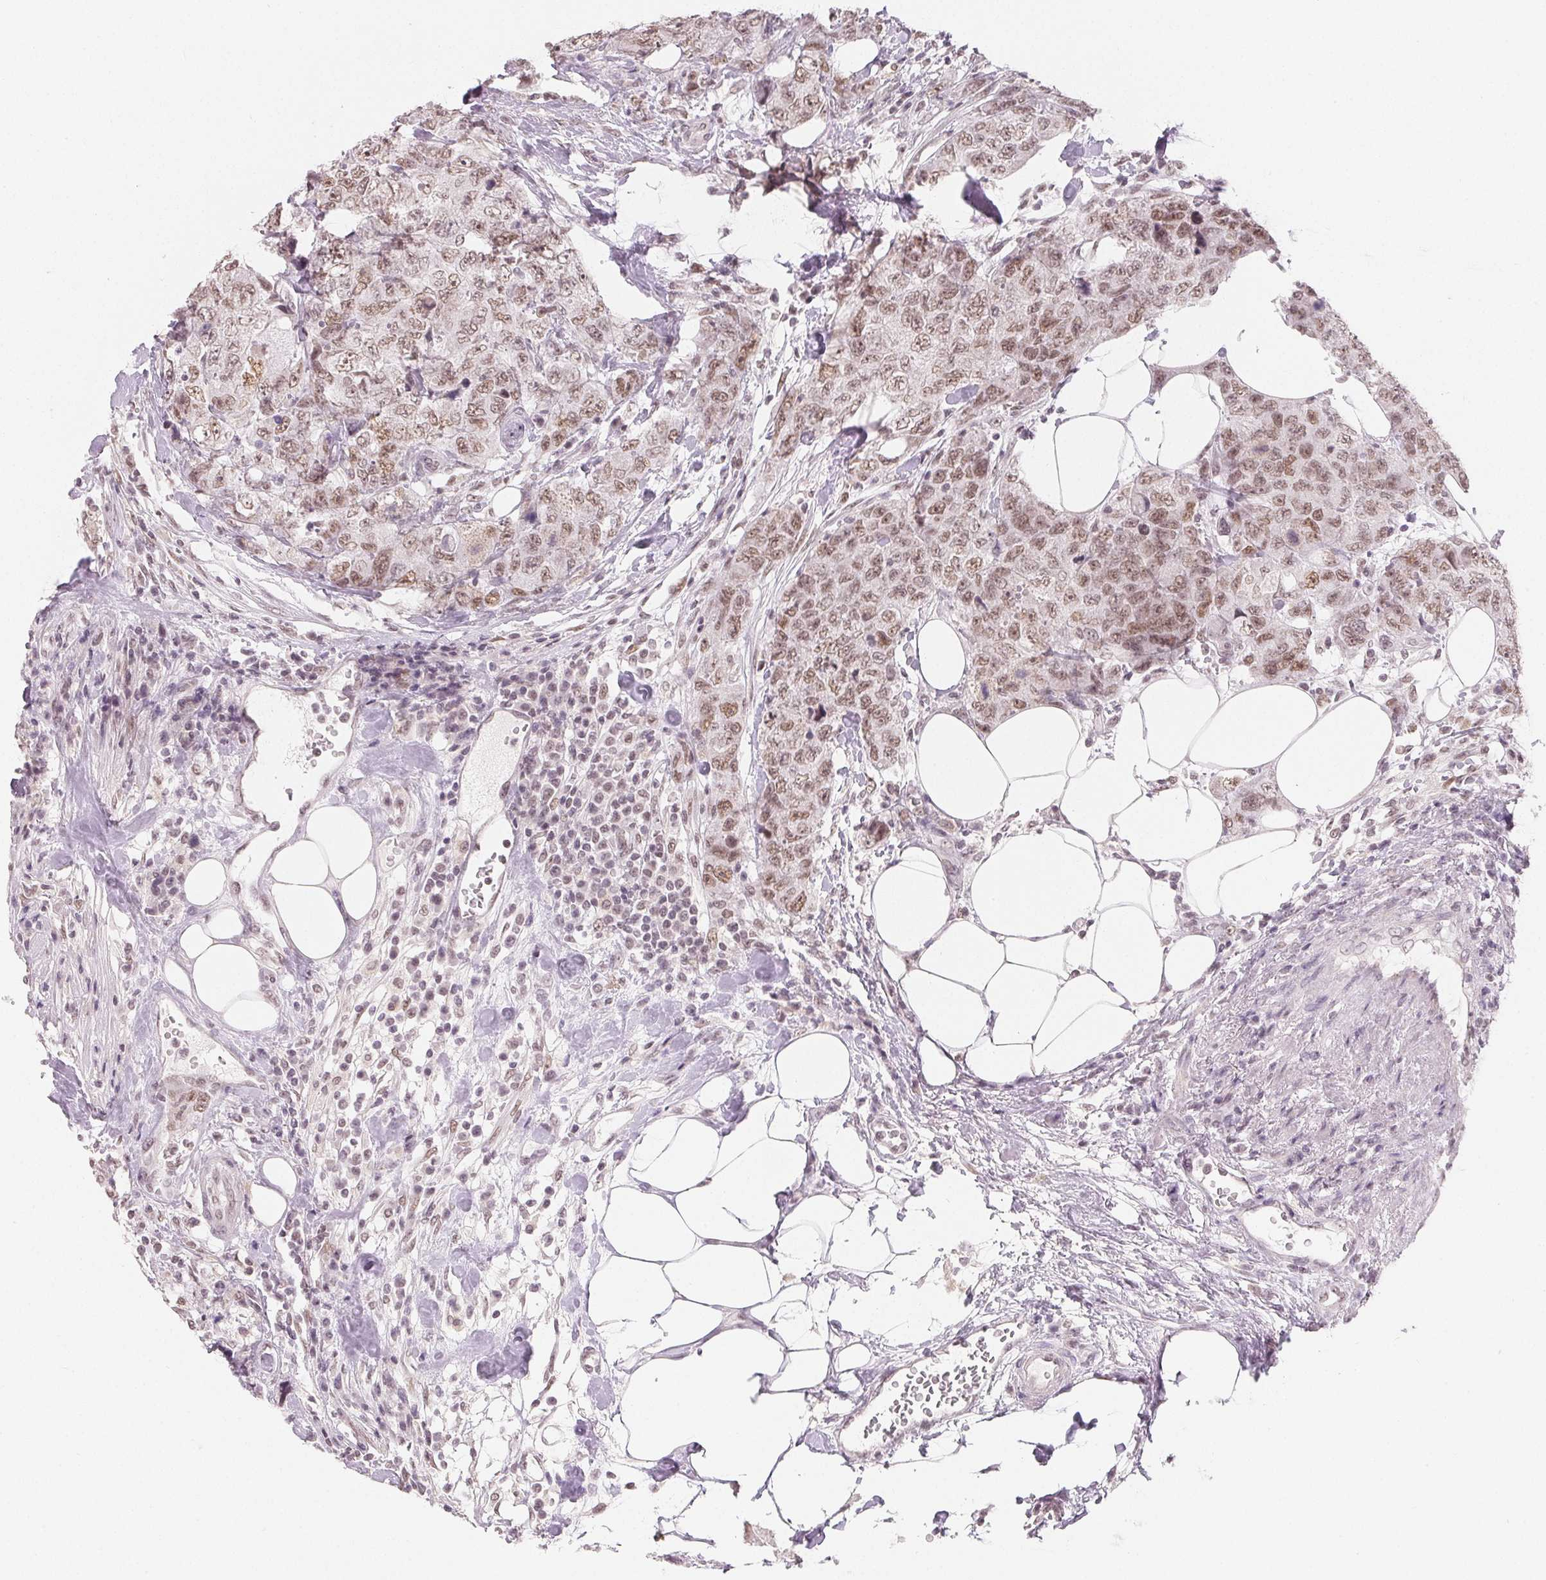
{"staining": {"intensity": "moderate", "quantity": ">75%", "location": "nuclear"}, "tissue": "urothelial cancer", "cell_type": "Tumor cells", "image_type": "cancer", "snomed": [{"axis": "morphology", "description": "Urothelial carcinoma, High grade"}, {"axis": "topography", "description": "Urinary bladder"}], "caption": "Tumor cells demonstrate moderate nuclear expression in approximately >75% of cells in urothelial carcinoma (high-grade).", "gene": "NXF3", "patient": {"sex": "female", "age": 78}}